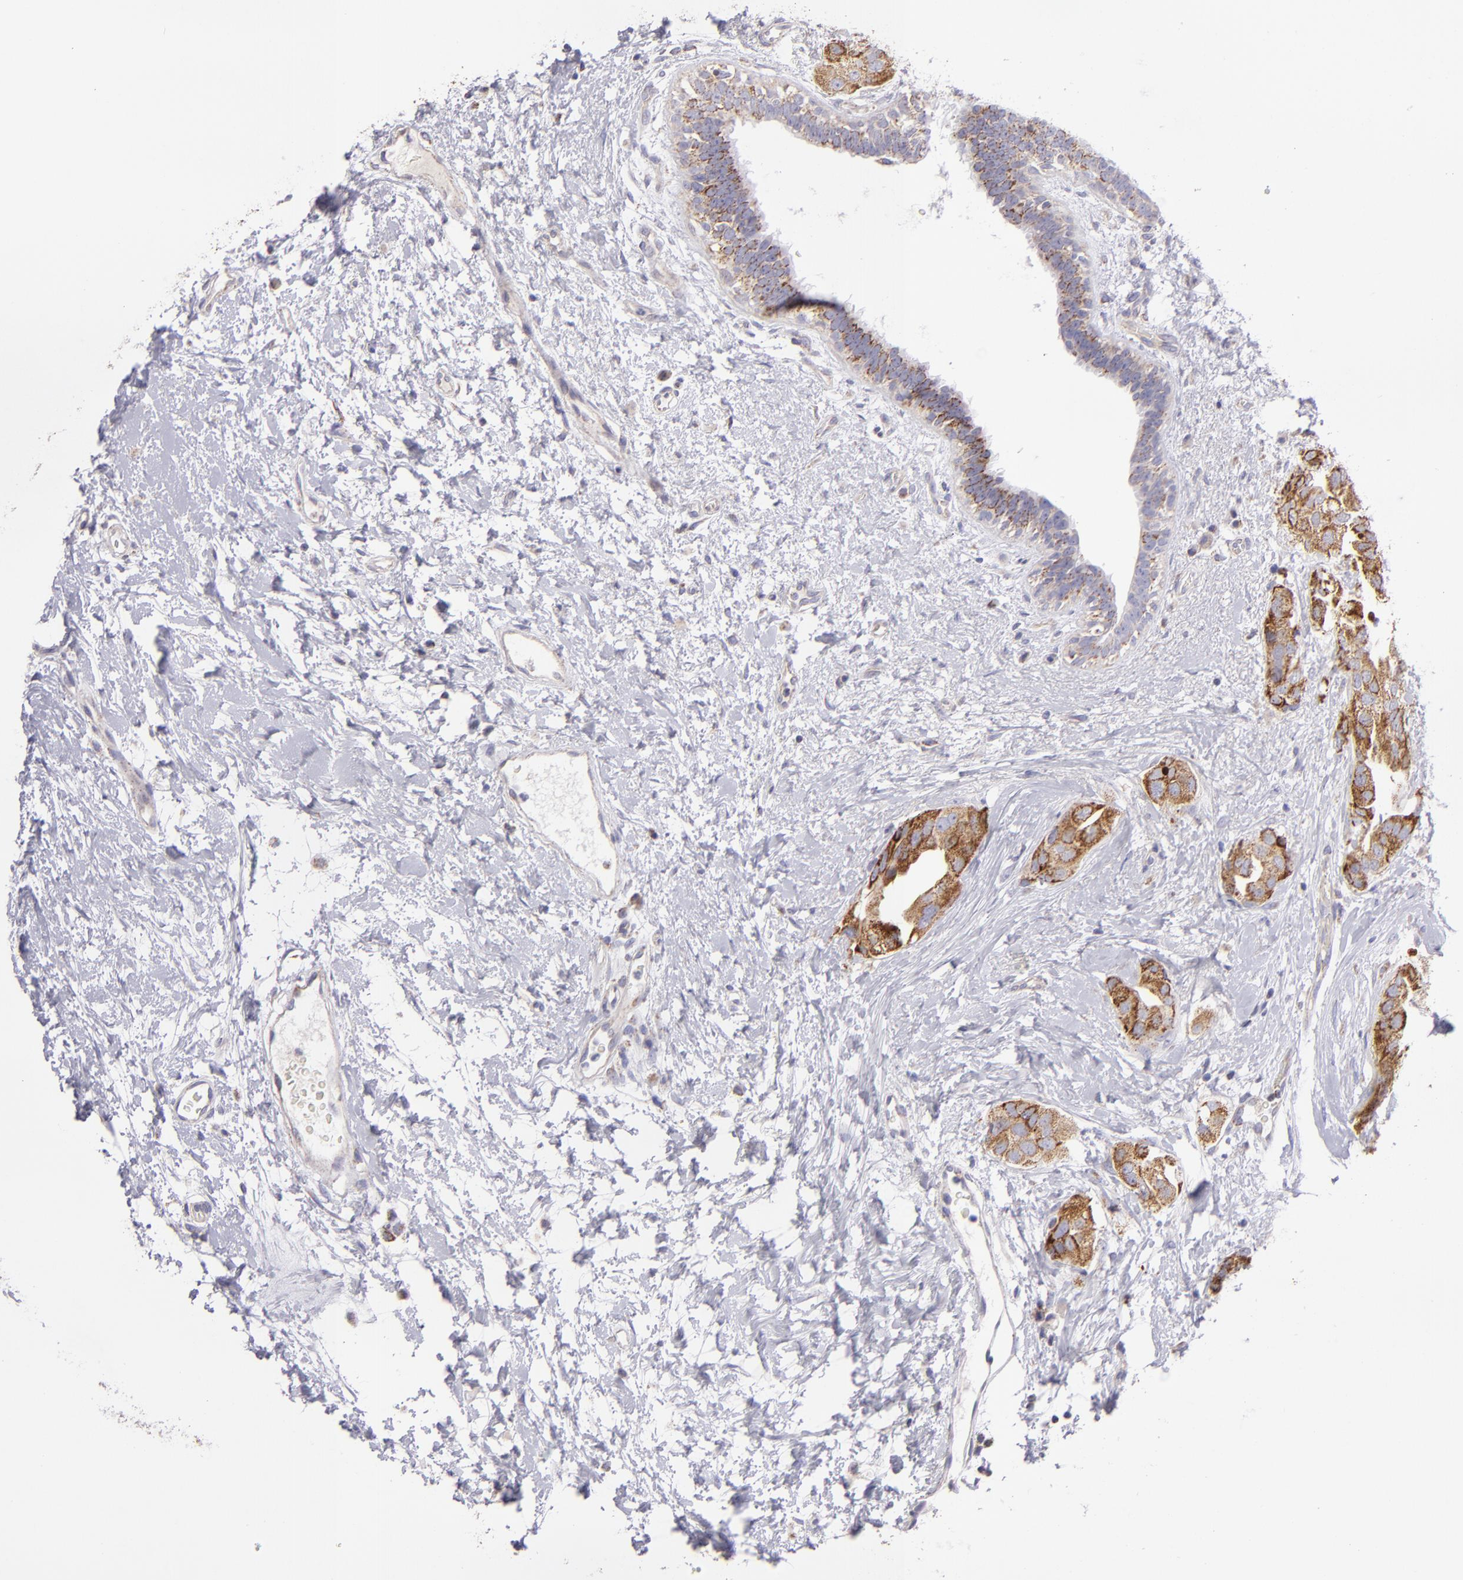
{"staining": {"intensity": "moderate", "quantity": ">75%", "location": "cytoplasmic/membranous"}, "tissue": "breast cancer", "cell_type": "Tumor cells", "image_type": "cancer", "snomed": [{"axis": "morphology", "description": "Duct carcinoma"}, {"axis": "topography", "description": "Breast"}], "caption": "Breast cancer tissue demonstrates moderate cytoplasmic/membranous positivity in about >75% of tumor cells, visualized by immunohistochemistry. (DAB (3,3'-diaminobenzidine) = brown stain, brightfield microscopy at high magnification).", "gene": "HSPD1", "patient": {"sex": "female", "age": 40}}